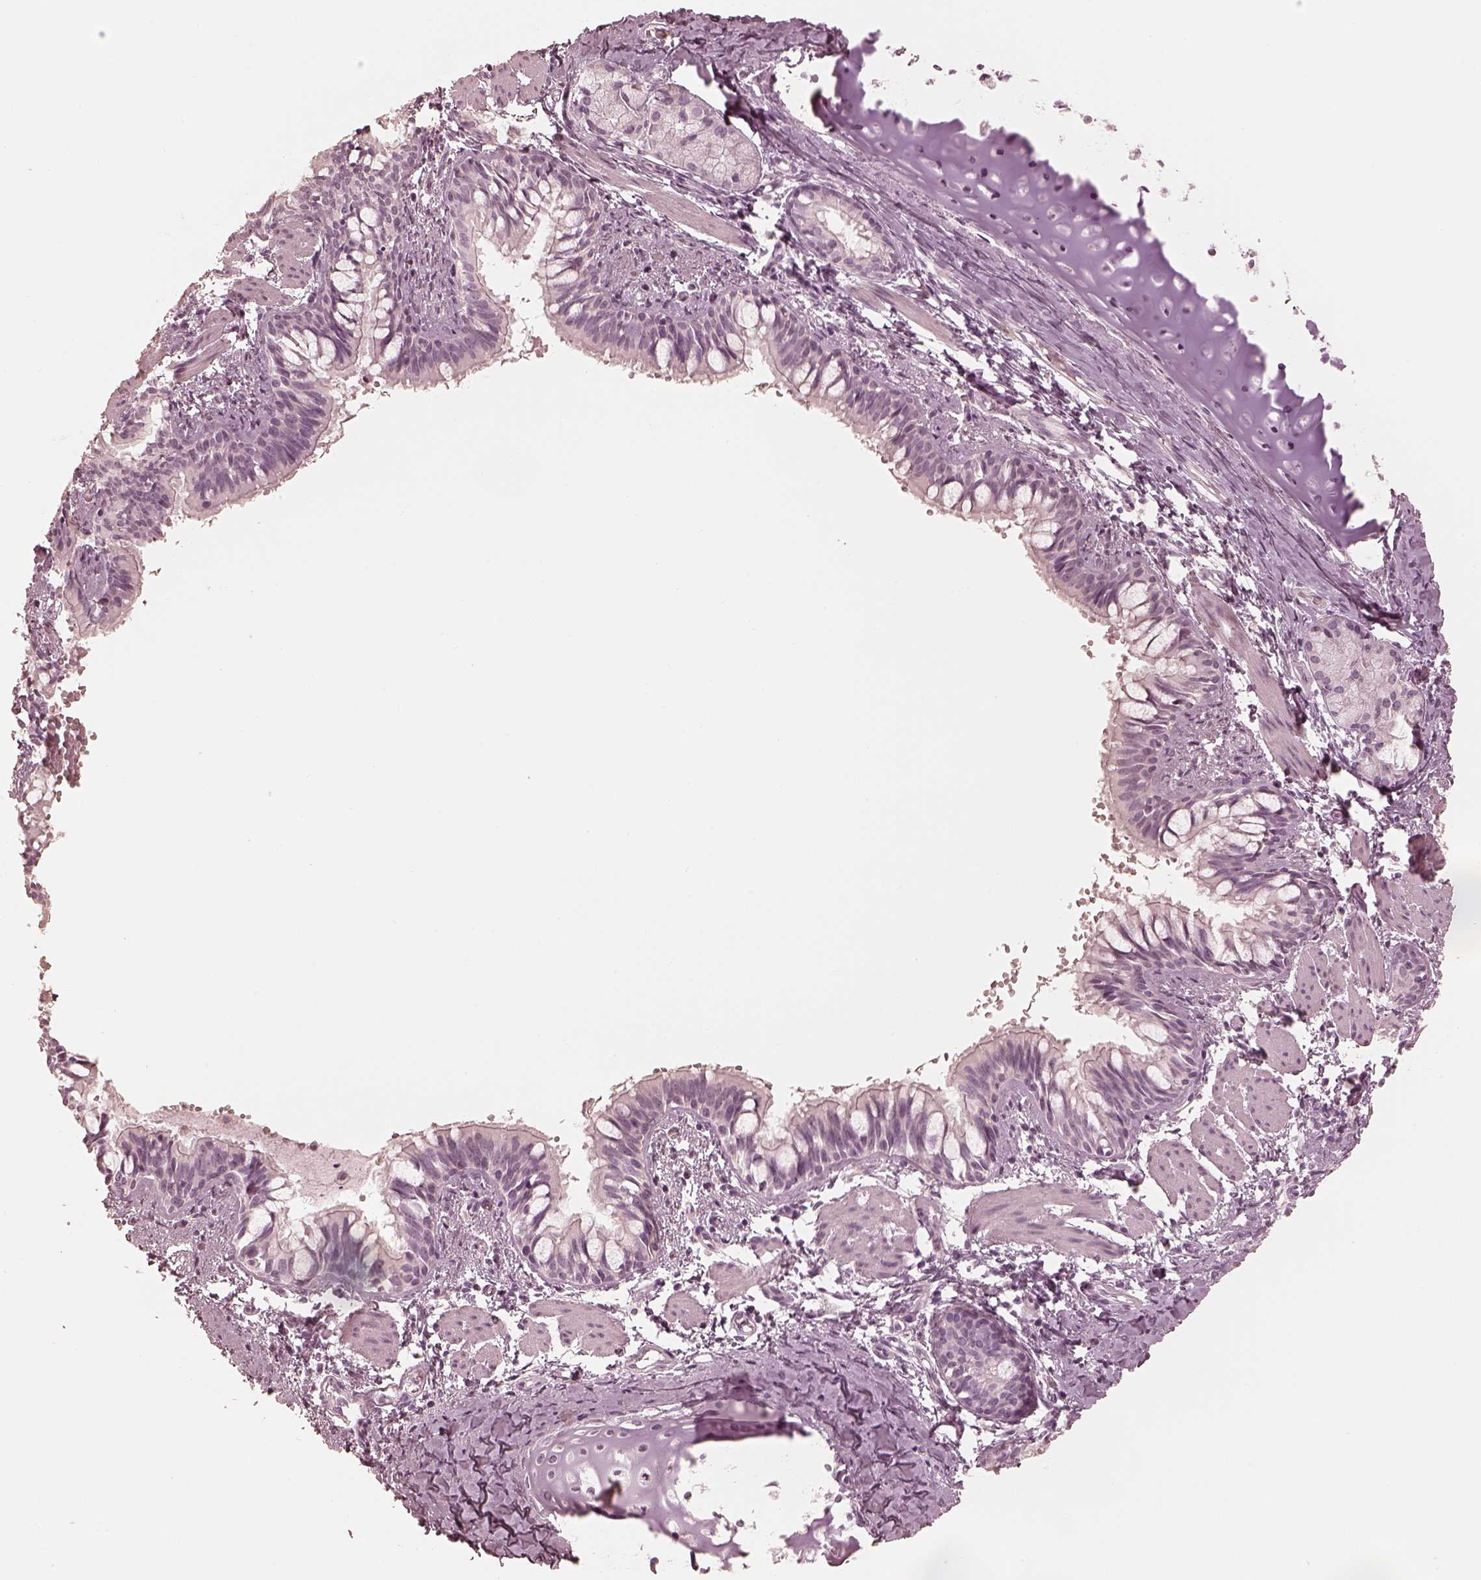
{"staining": {"intensity": "negative", "quantity": "none", "location": "none"}, "tissue": "bronchus", "cell_type": "Respiratory epithelial cells", "image_type": "normal", "snomed": [{"axis": "morphology", "description": "Normal tissue, NOS"}, {"axis": "topography", "description": "Bronchus"}], "caption": "This is a image of immunohistochemistry staining of unremarkable bronchus, which shows no expression in respiratory epithelial cells. (Brightfield microscopy of DAB IHC at high magnification).", "gene": "CALR3", "patient": {"sex": "male", "age": 1}}